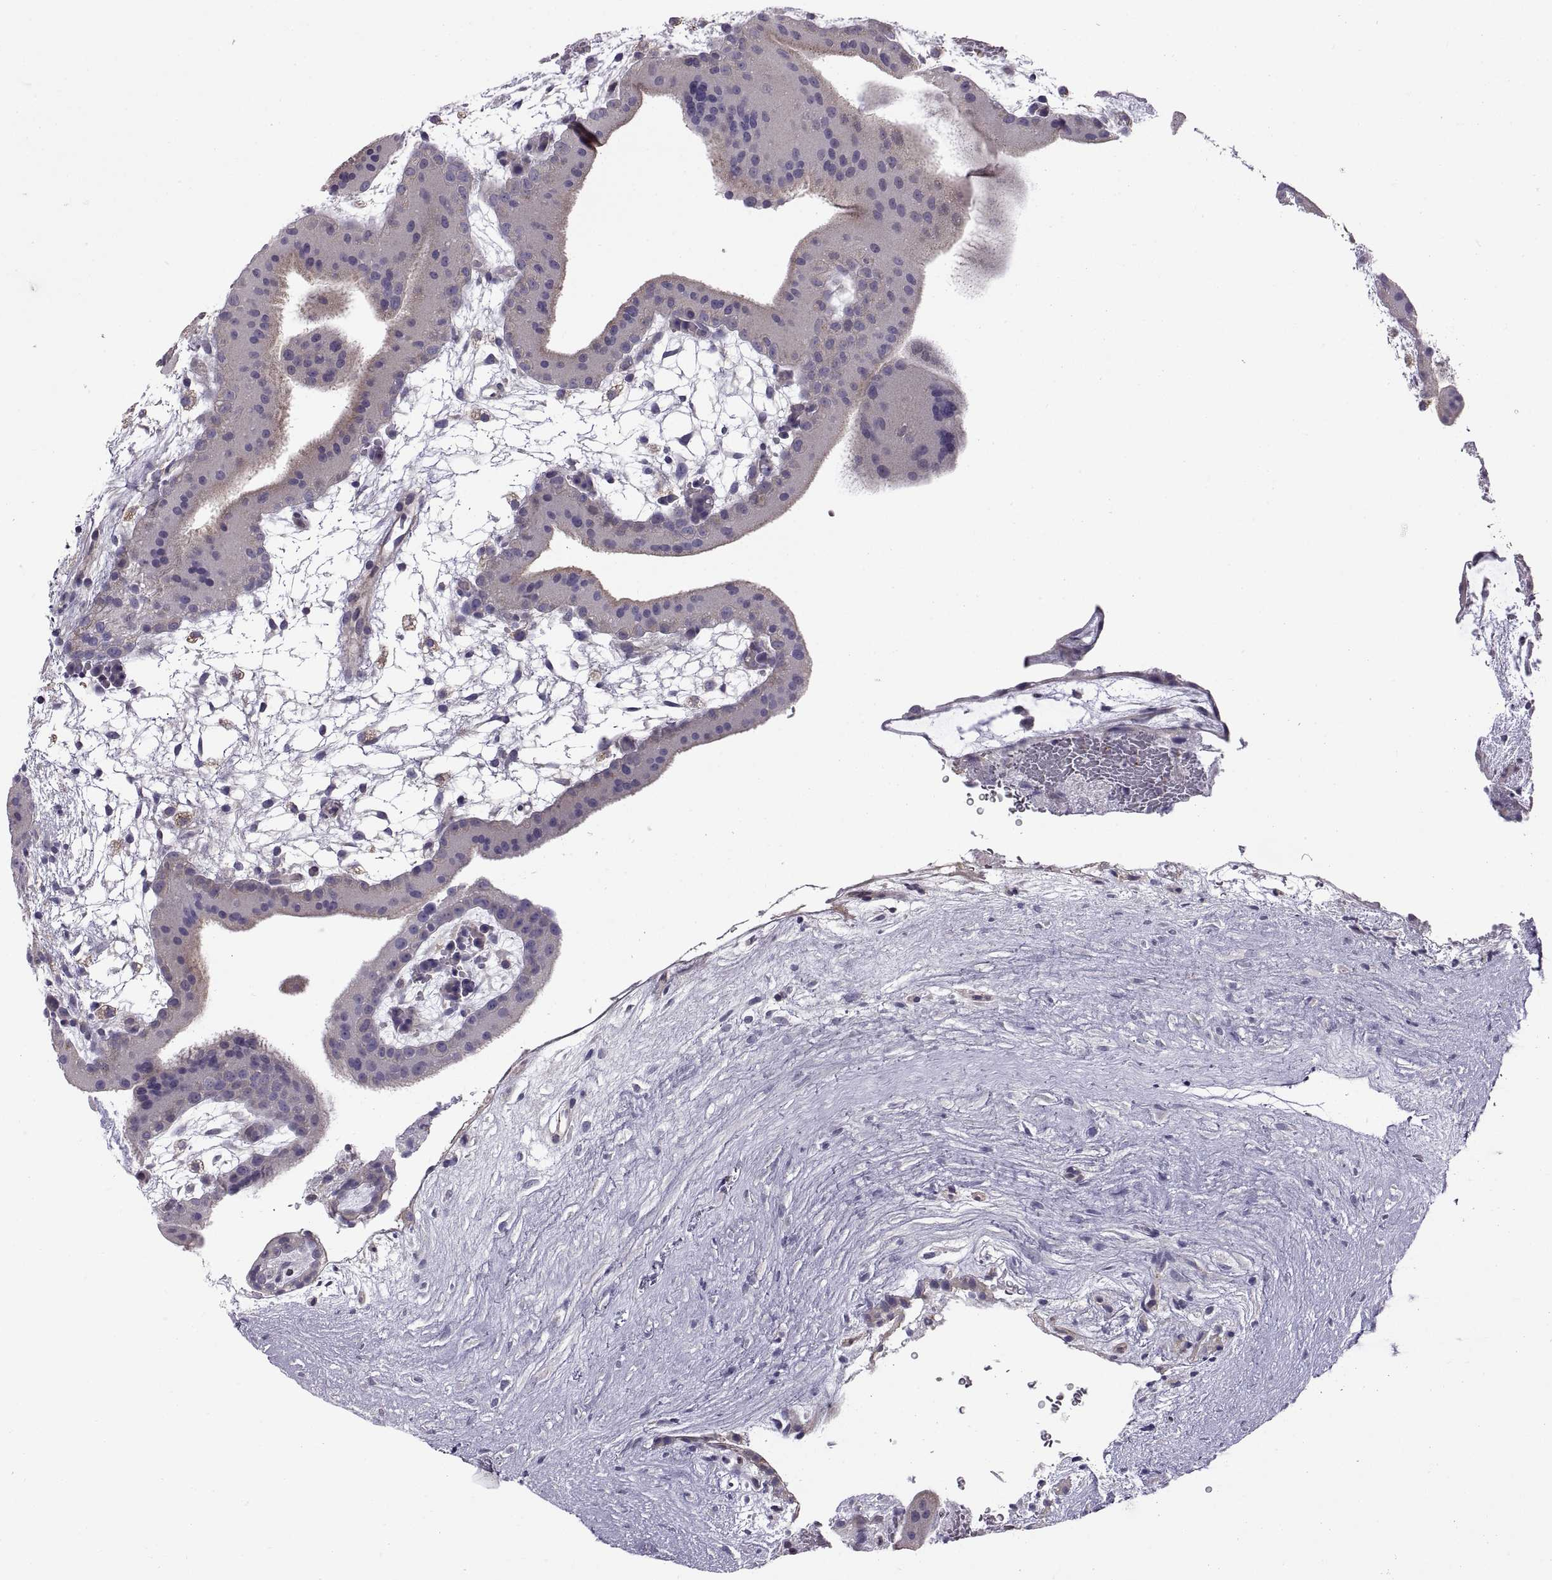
{"staining": {"intensity": "moderate", "quantity": "<25%", "location": "cytoplasmic/membranous"}, "tissue": "placenta", "cell_type": "Decidual cells", "image_type": "normal", "snomed": [{"axis": "morphology", "description": "Normal tissue, NOS"}, {"axis": "topography", "description": "Placenta"}], "caption": "A histopathology image showing moderate cytoplasmic/membranous staining in approximately <25% of decidual cells in benign placenta, as visualized by brown immunohistochemical staining.", "gene": "ARSL", "patient": {"sex": "female", "age": 19}}